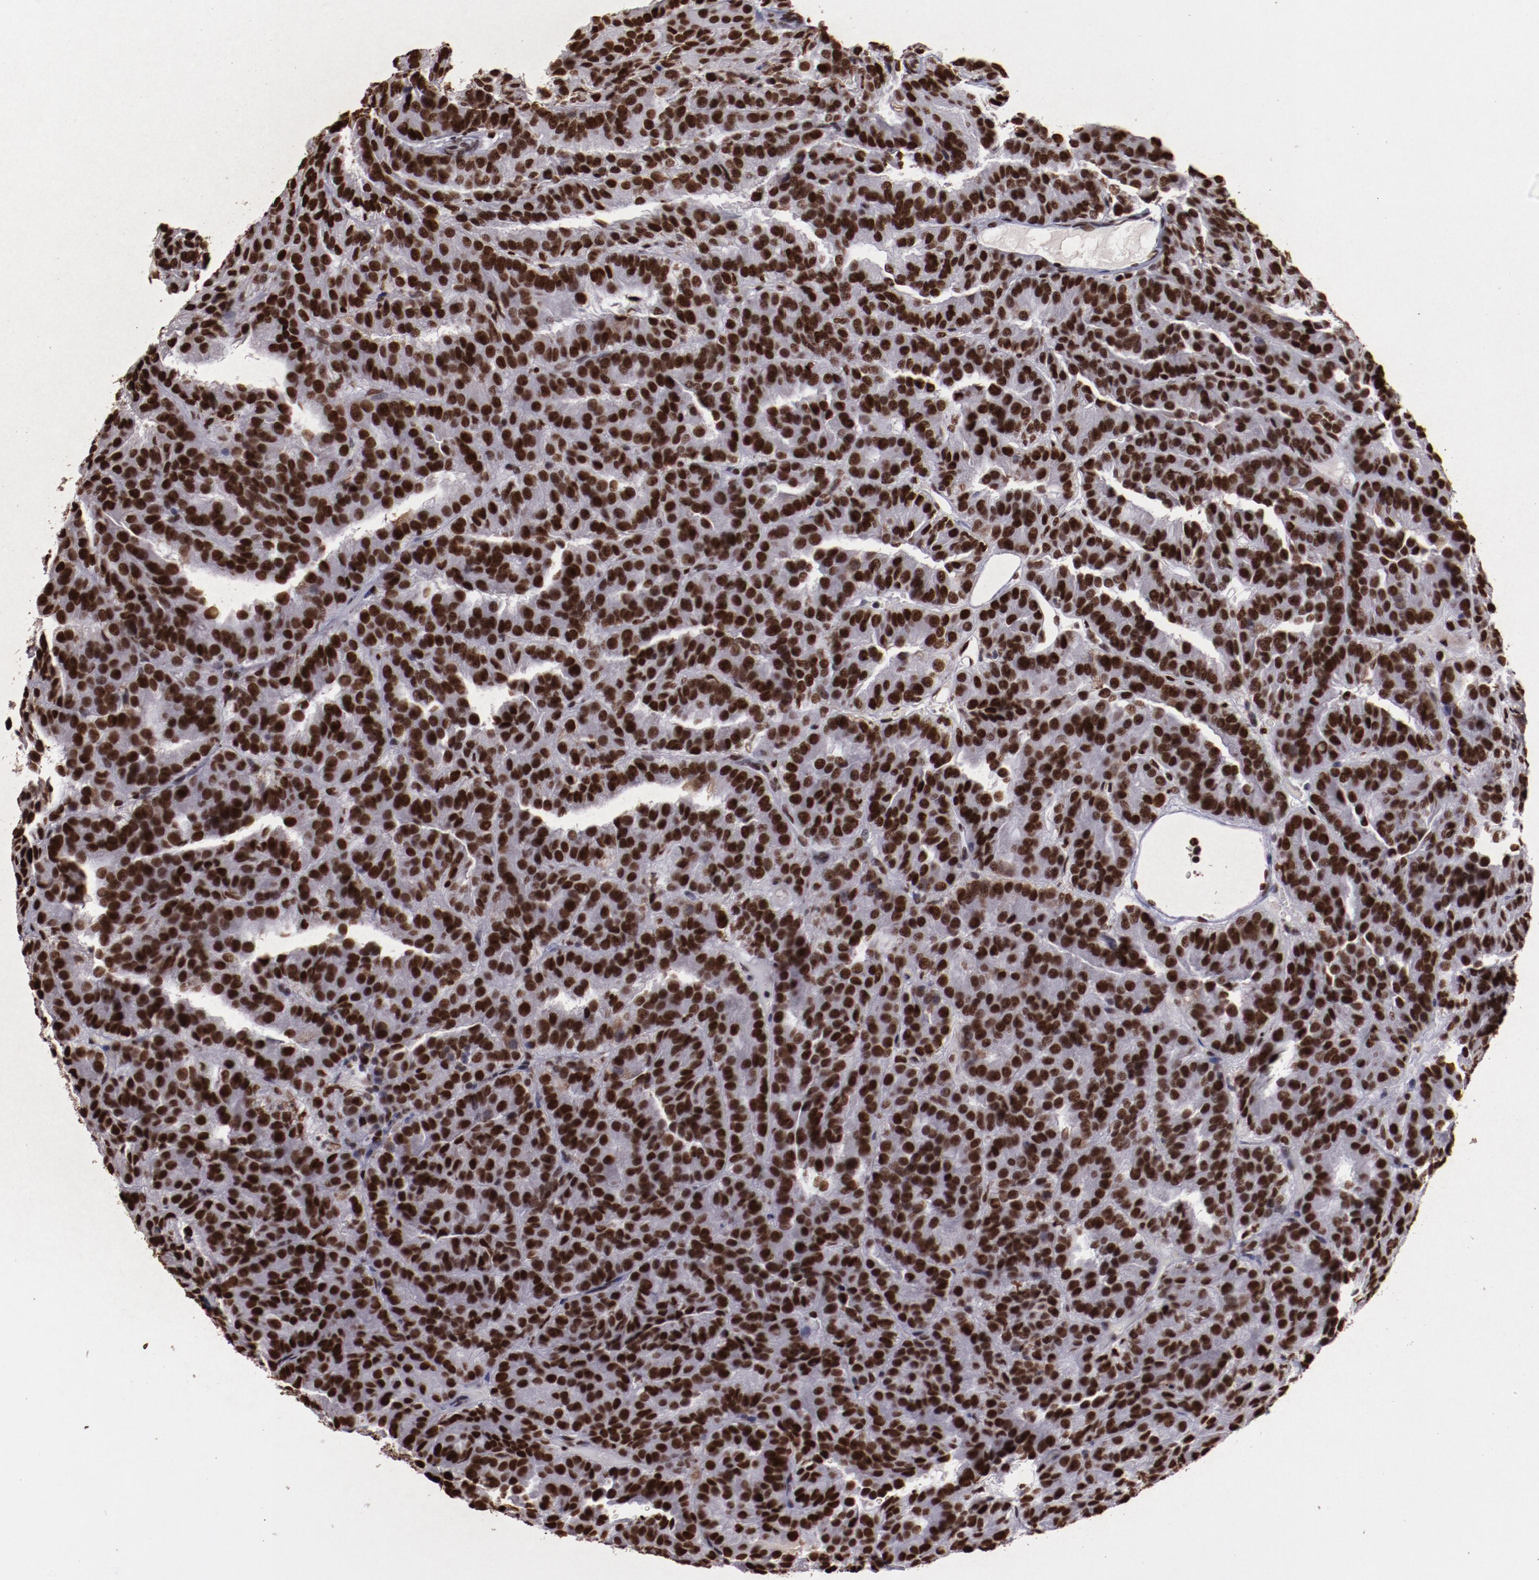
{"staining": {"intensity": "strong", "quantity": ">75%", "location": "nuclear"}, "tissue": "renal cancer", "cell_type": "Tumor cells", "image_type": "cancer", "snomed": [{"axis": "morphology", "description": "Adenocarcinoma, NOS"}, {"axis": "topography", "description": "Kidney"}], "caption": "Approximately >75% of tumor cells in renal cancer (adenocarcinoma) reveal strong nuclear protein positivity as visualized by brown immunohistochemical staining.", "gene": "APEX1", "patient": {"sex": "male", "age": 46}}